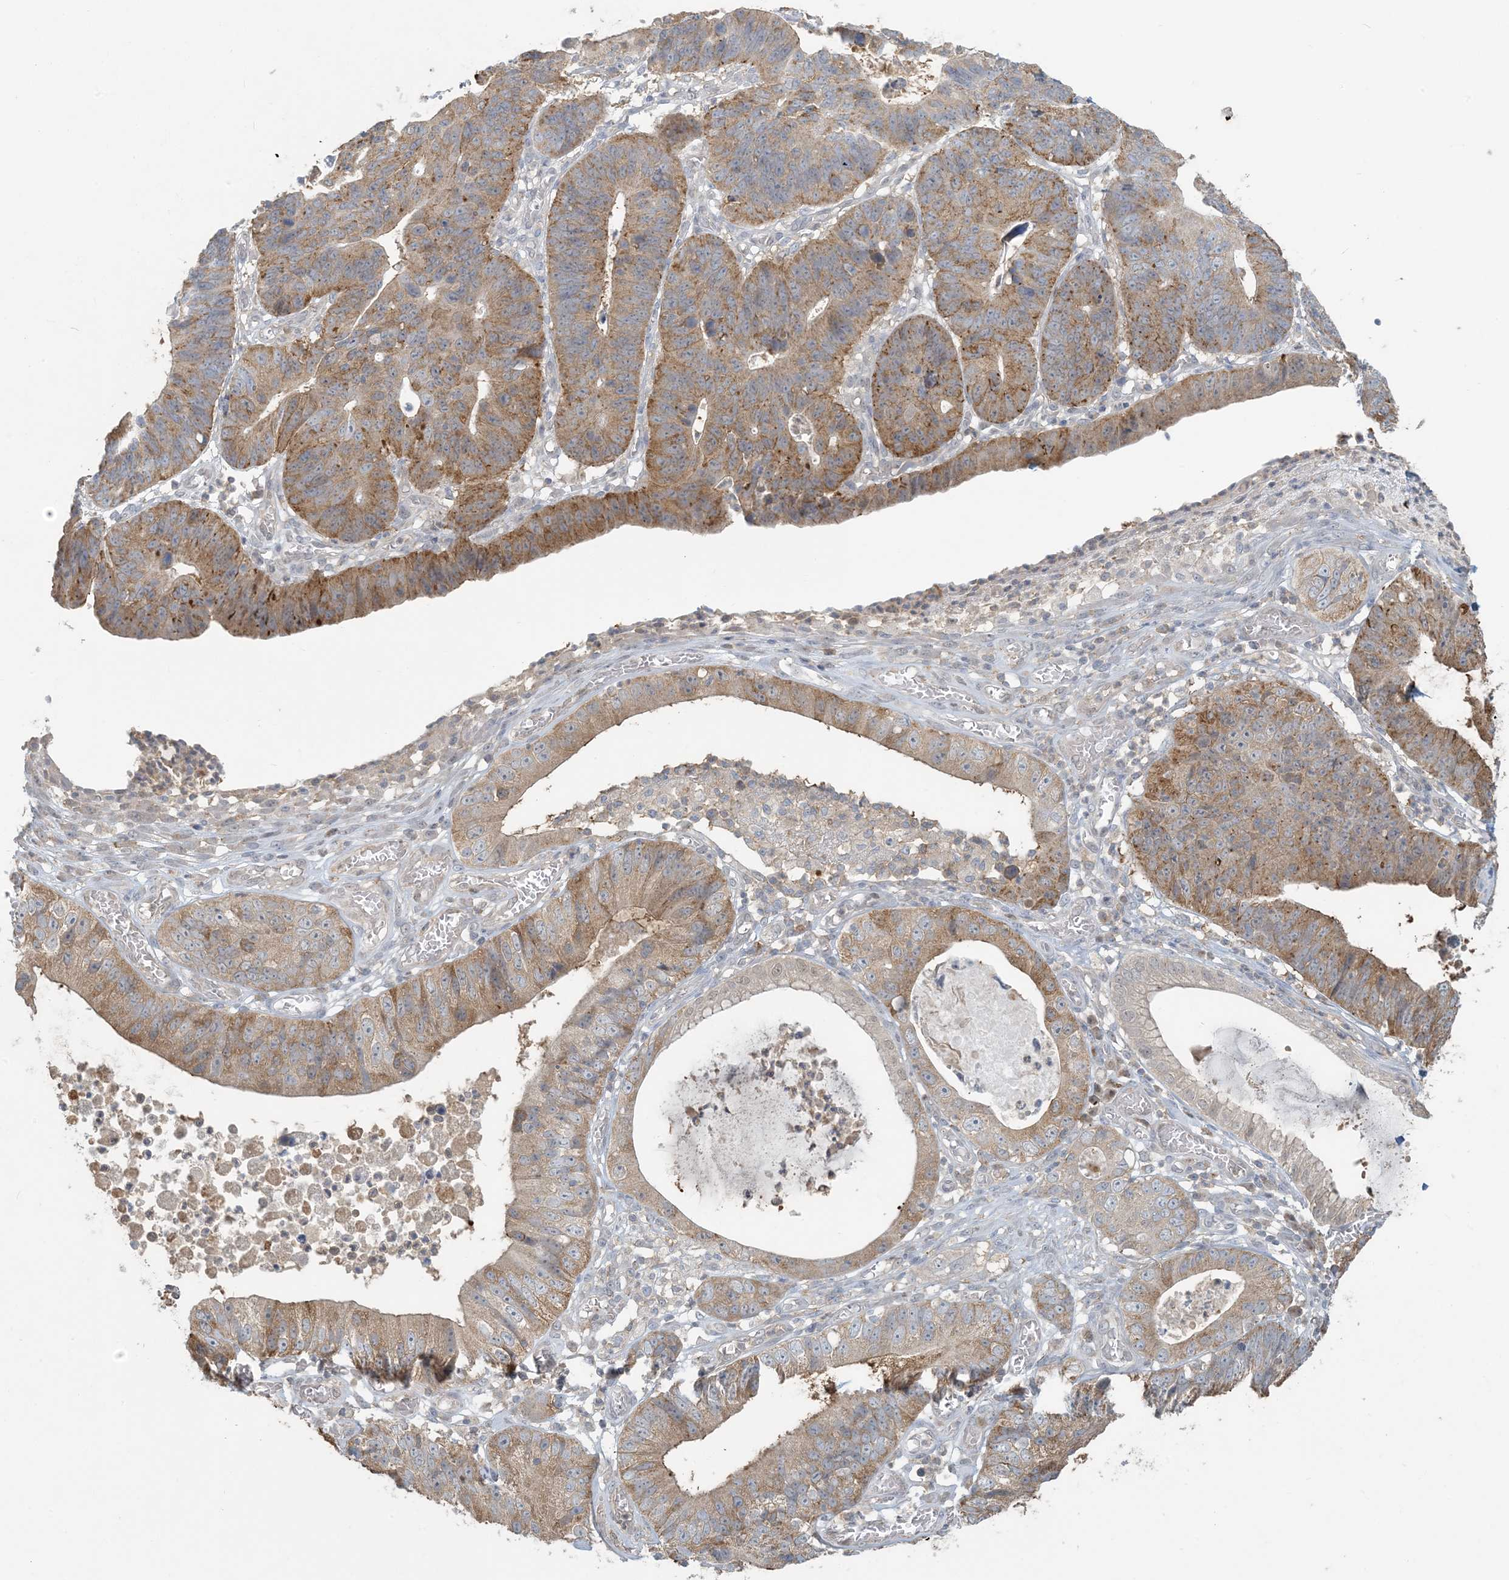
{"staining": {"intensity": "moderate", "quantity": ">75%", "location": "cytoplasmic/membranous"}, "tissue": "stomach cancer", "cell_type": "Tumor cells", "image_type": "cancer", "snomed": [{"axis": "morphology", "description": "Adenocarcinoma, NOS"}, {"axis": "topography", "description": "Stomach"}], "caption": "A photomicrograph of human stomach cancer (adenocarcinoma) stained for a protein reveals moderate cytoplasmic/membranous brown staining in tumor cells. Nuclei are stained in blue.", "gene": "HACL1", "patient": {"sex": "male", "age": 59}}